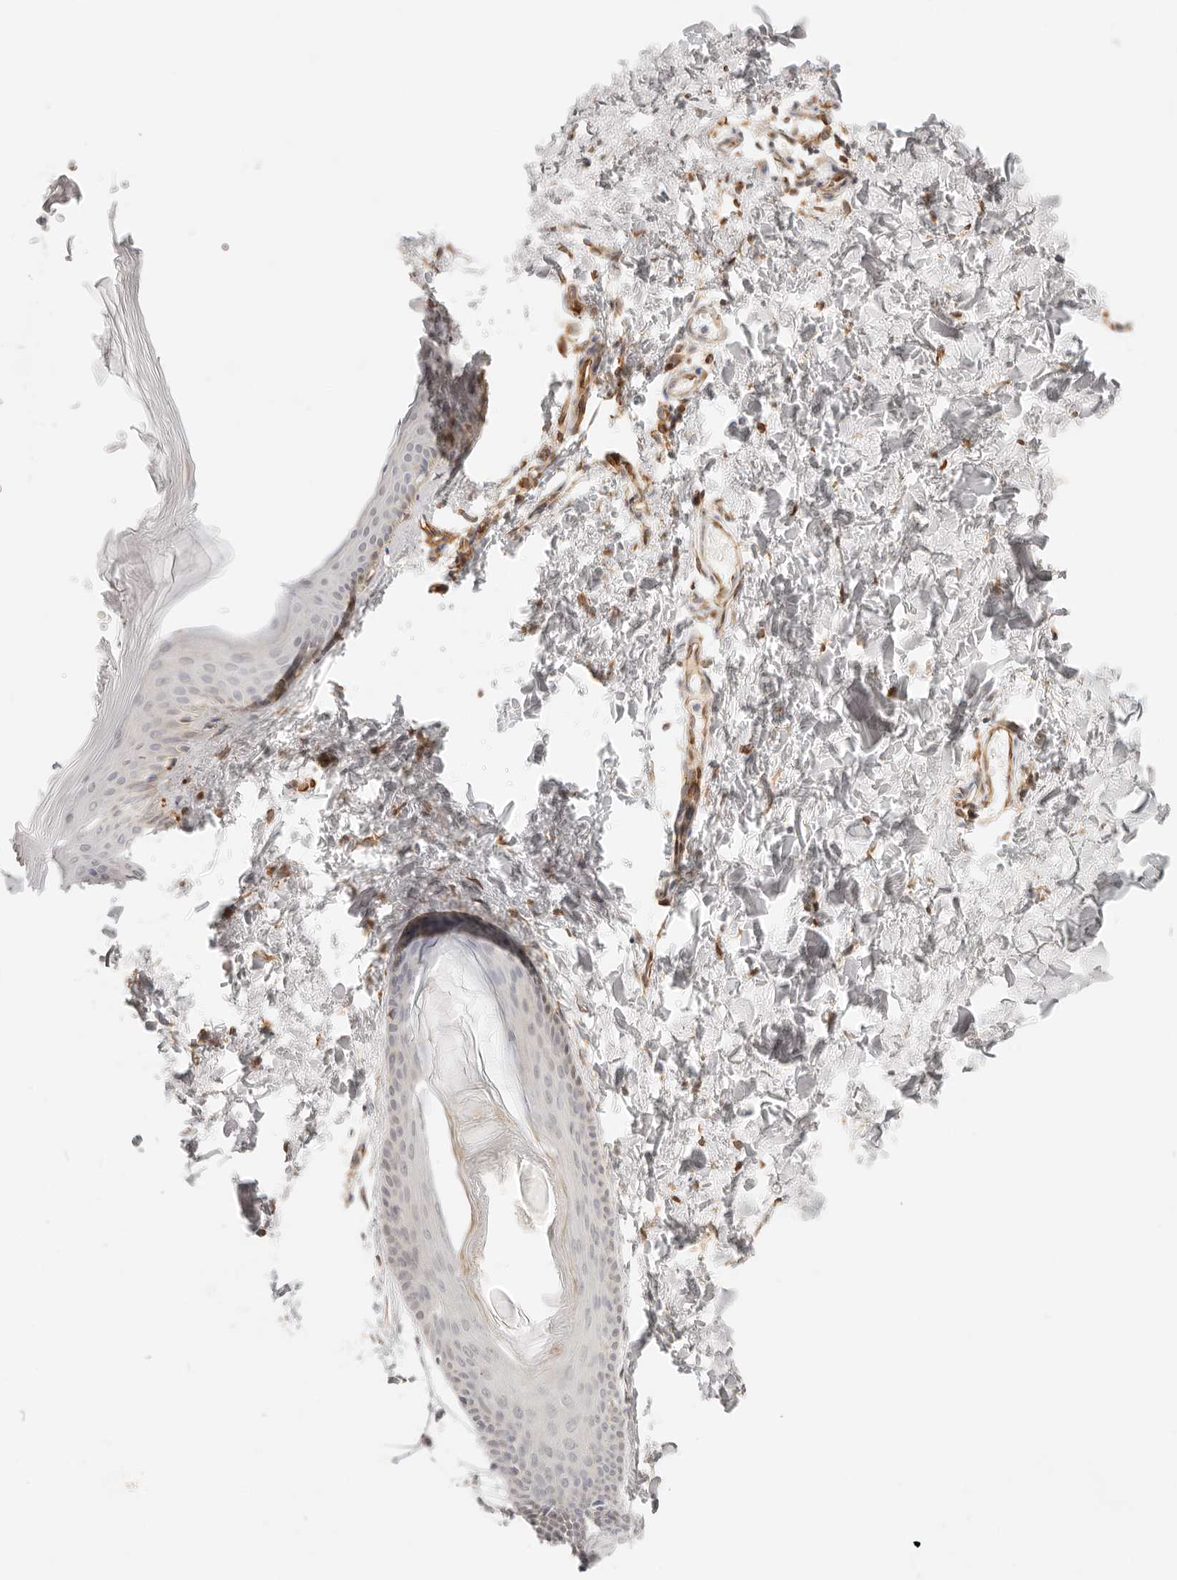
{"staining": {"intensity": "moderate", "quantity": ">75%", "location": "cytoplasmic/membranous"}, "tissue": "skin", "cell_type": "Fibroblasts", "image_type": "normal", "snomed": [{"axis": "morphology", "description": "Normal tissue, NOS"}, {"axis": "topography", "description": "Skin"}], "caption": "Moderate cytoplasmic/membranous staining for a protein is seen in approximately >75% of fibroblasts of unremarkable skin using immunohistochemistry.", "gene": "ZC3H11A", "patient": {"sex": "female", "age": 27}}